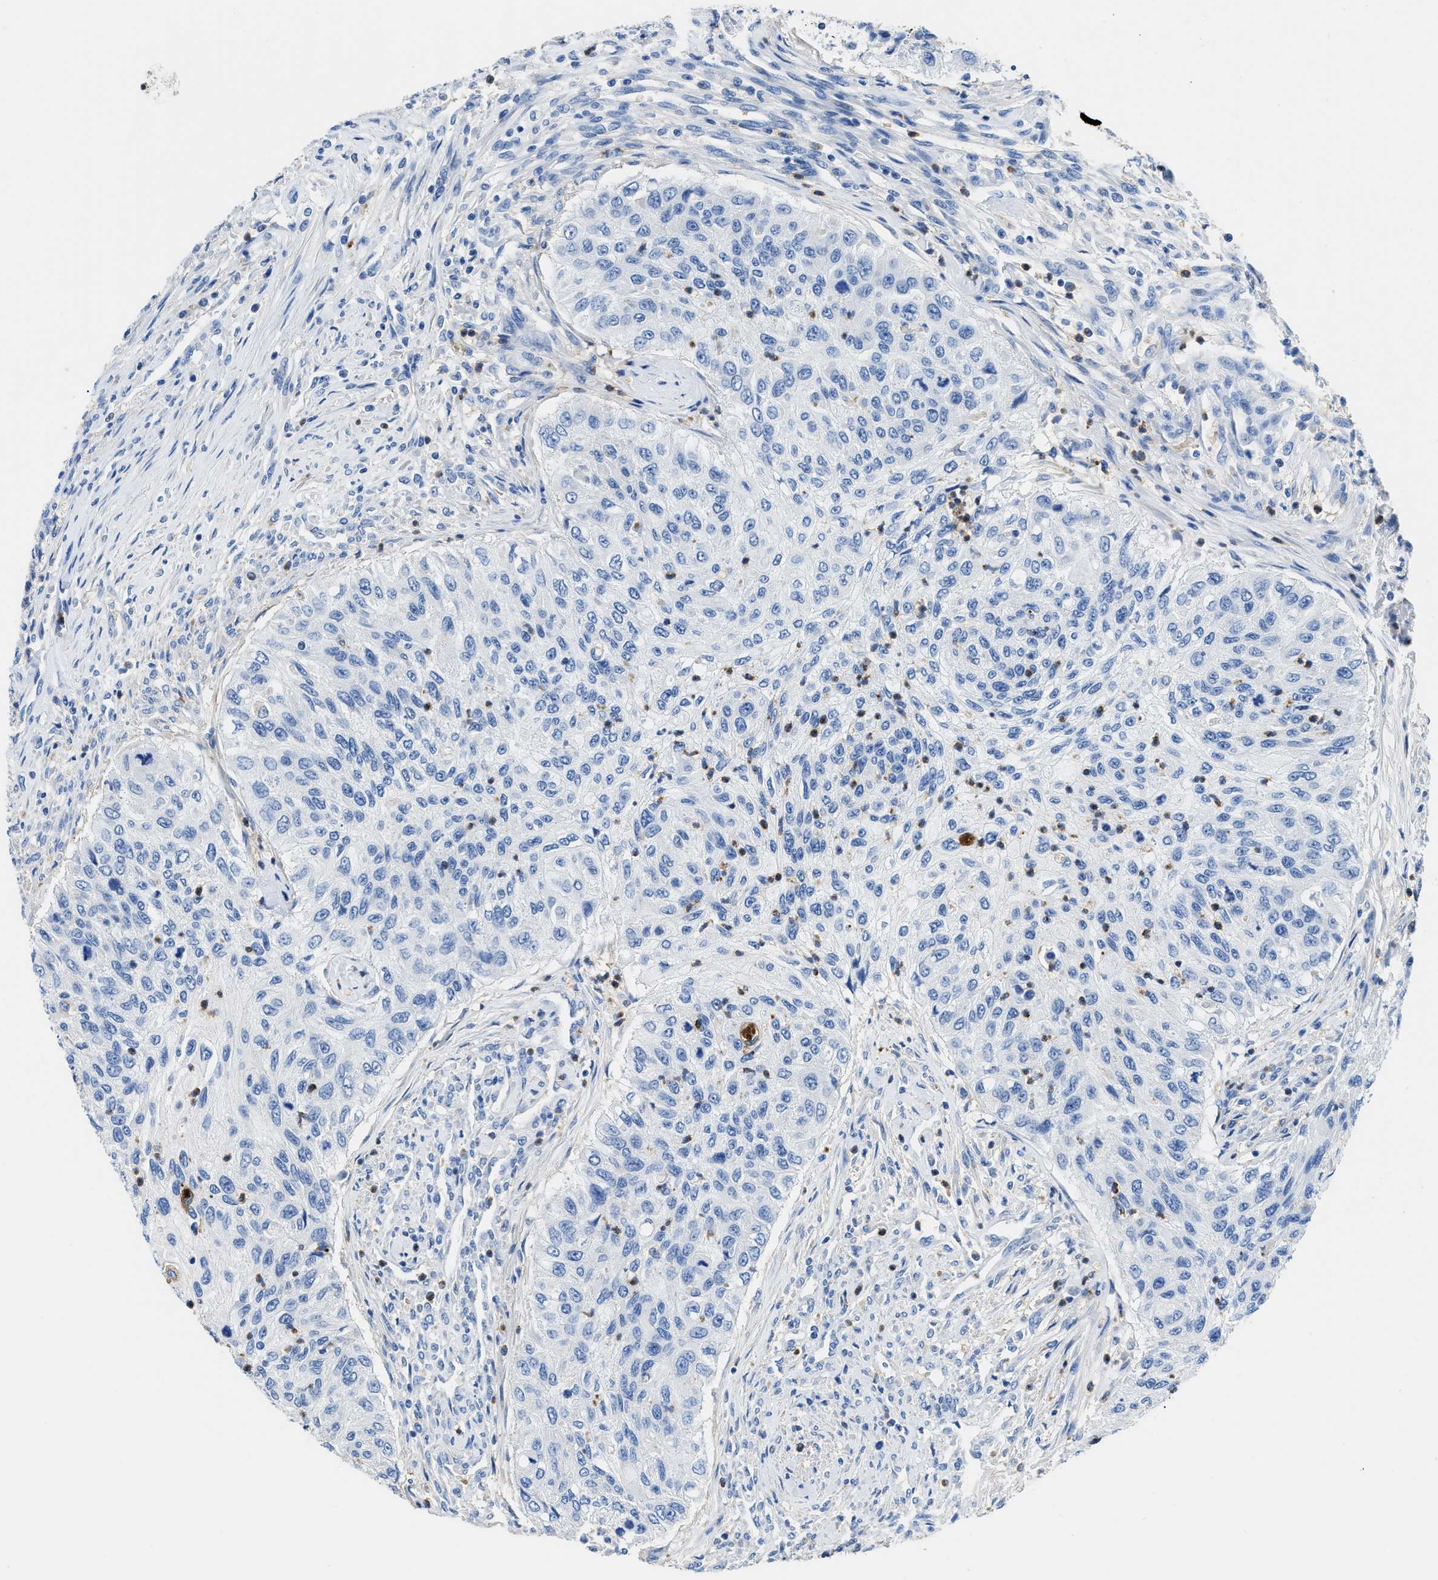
{"staining": {"intensity": "negative", "quantity": "none", "location": "none"}, "tissue": "urothelial cancer", "cell_type": "Tumor cells", "image_type": "cancer", "snomed": [{"axis": "morphology", "description": "Urothelial carcinoma, High grade"}, {"axis": "topography", "description": "Urinary bladder"}], "caption": "Tumor cells show no significant protein expression in urothelial cancer.", "gene": "NEB", "patient": {"sex": "female", "age": 60}}